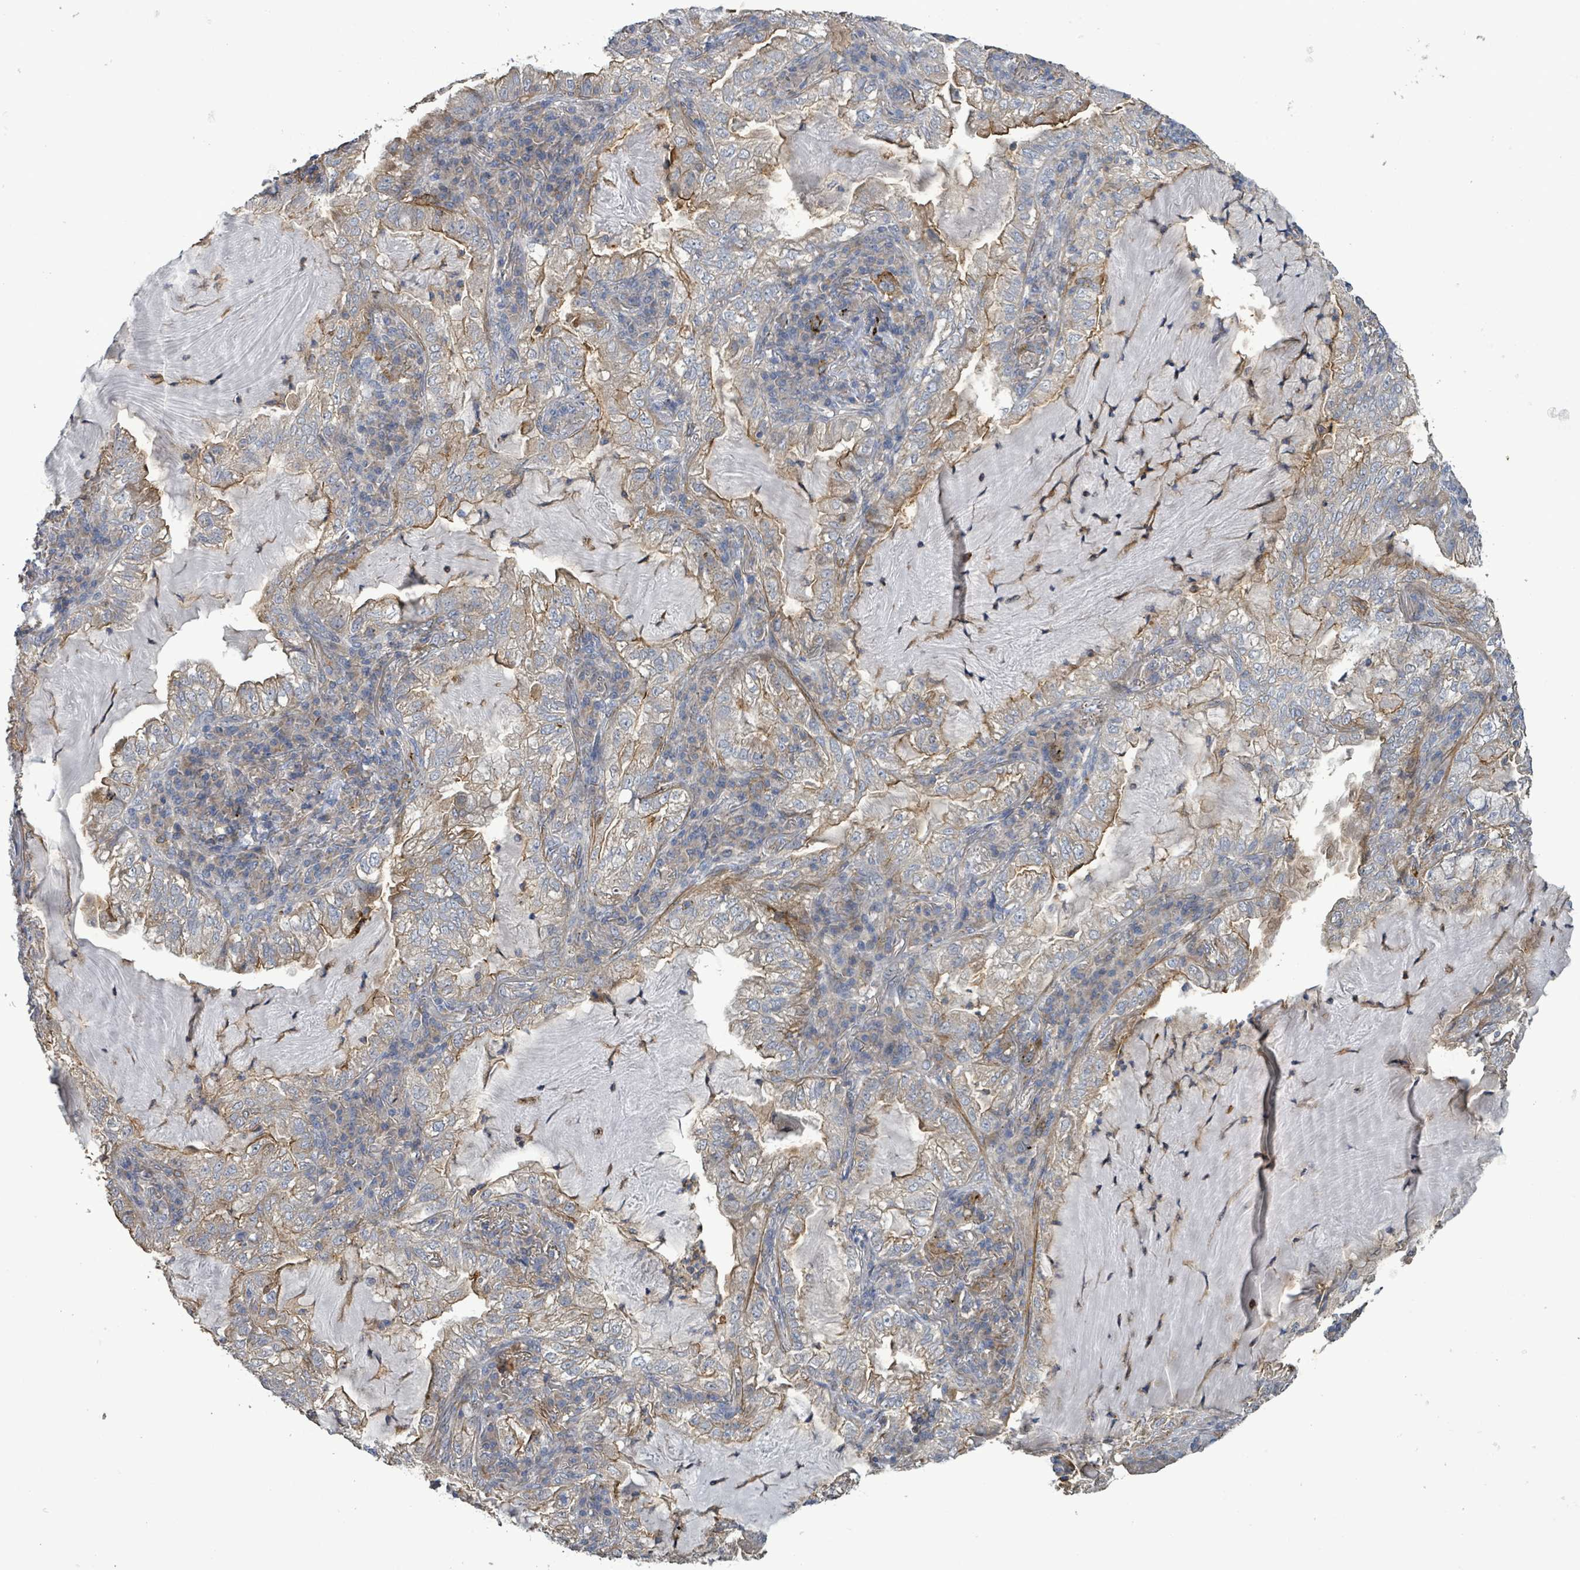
{"staining": {"intensity": "weak", "quantity": "25%-75%", "location": "cytoplasmic/membranous"}, "tissue": "lung cancer", "cell_type": "Tumor cells", "image_type": "cancer", "snomed": [{"axis": "morphology", "description": "Adenocarcinoma, NOS"}, {"axis": "topography", "description": "Lung"}], "caption": "Lung adenocarcinoma was stained to show a protein in brown. There is low levels of weak cytoplasmic/membranous staining in about 25%-75% of tumor cells.", "gene": "PLAAT1", "patient": {"sex": "female", "age": 73}}